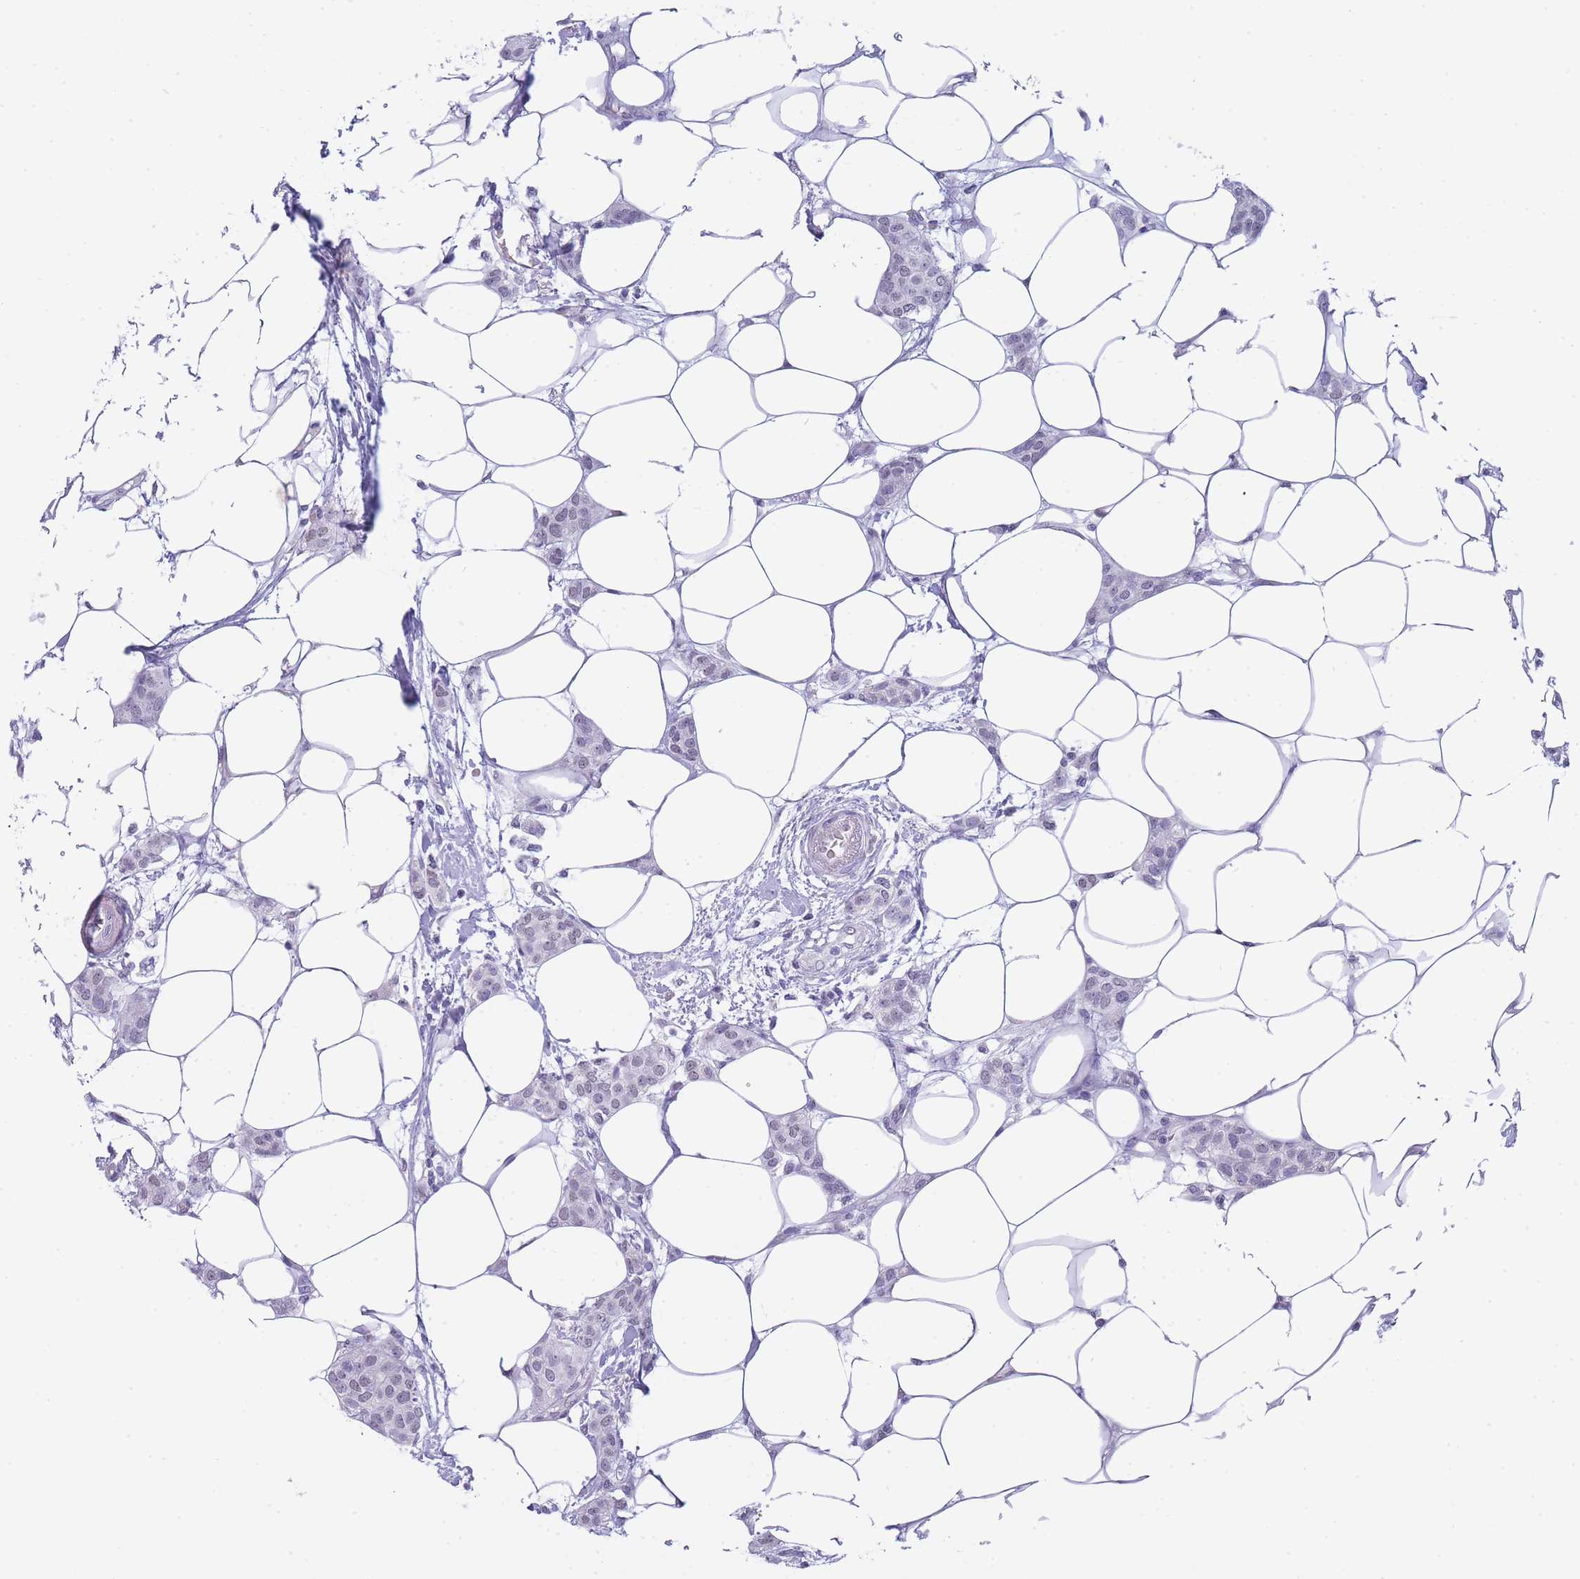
{"staining": {"intensity": "weak", "quantity": "<25%", "location": "nuclear"}, "tissue": "breast cancer", "cell_type": "Tumor cells", "image_type": "cancer", "snomed": [{"axis": "morphology", "description": "Duct carcinoma"}, {"axis": "topography", "description": "Breast"}], "caption": "Human infiltrating ductal carcinoma (breast) stained for a protein using IHC reveals no positivity in tumor cells.", "gene": "FRAT2", "patient": {"sex": "female", "age": 72}}